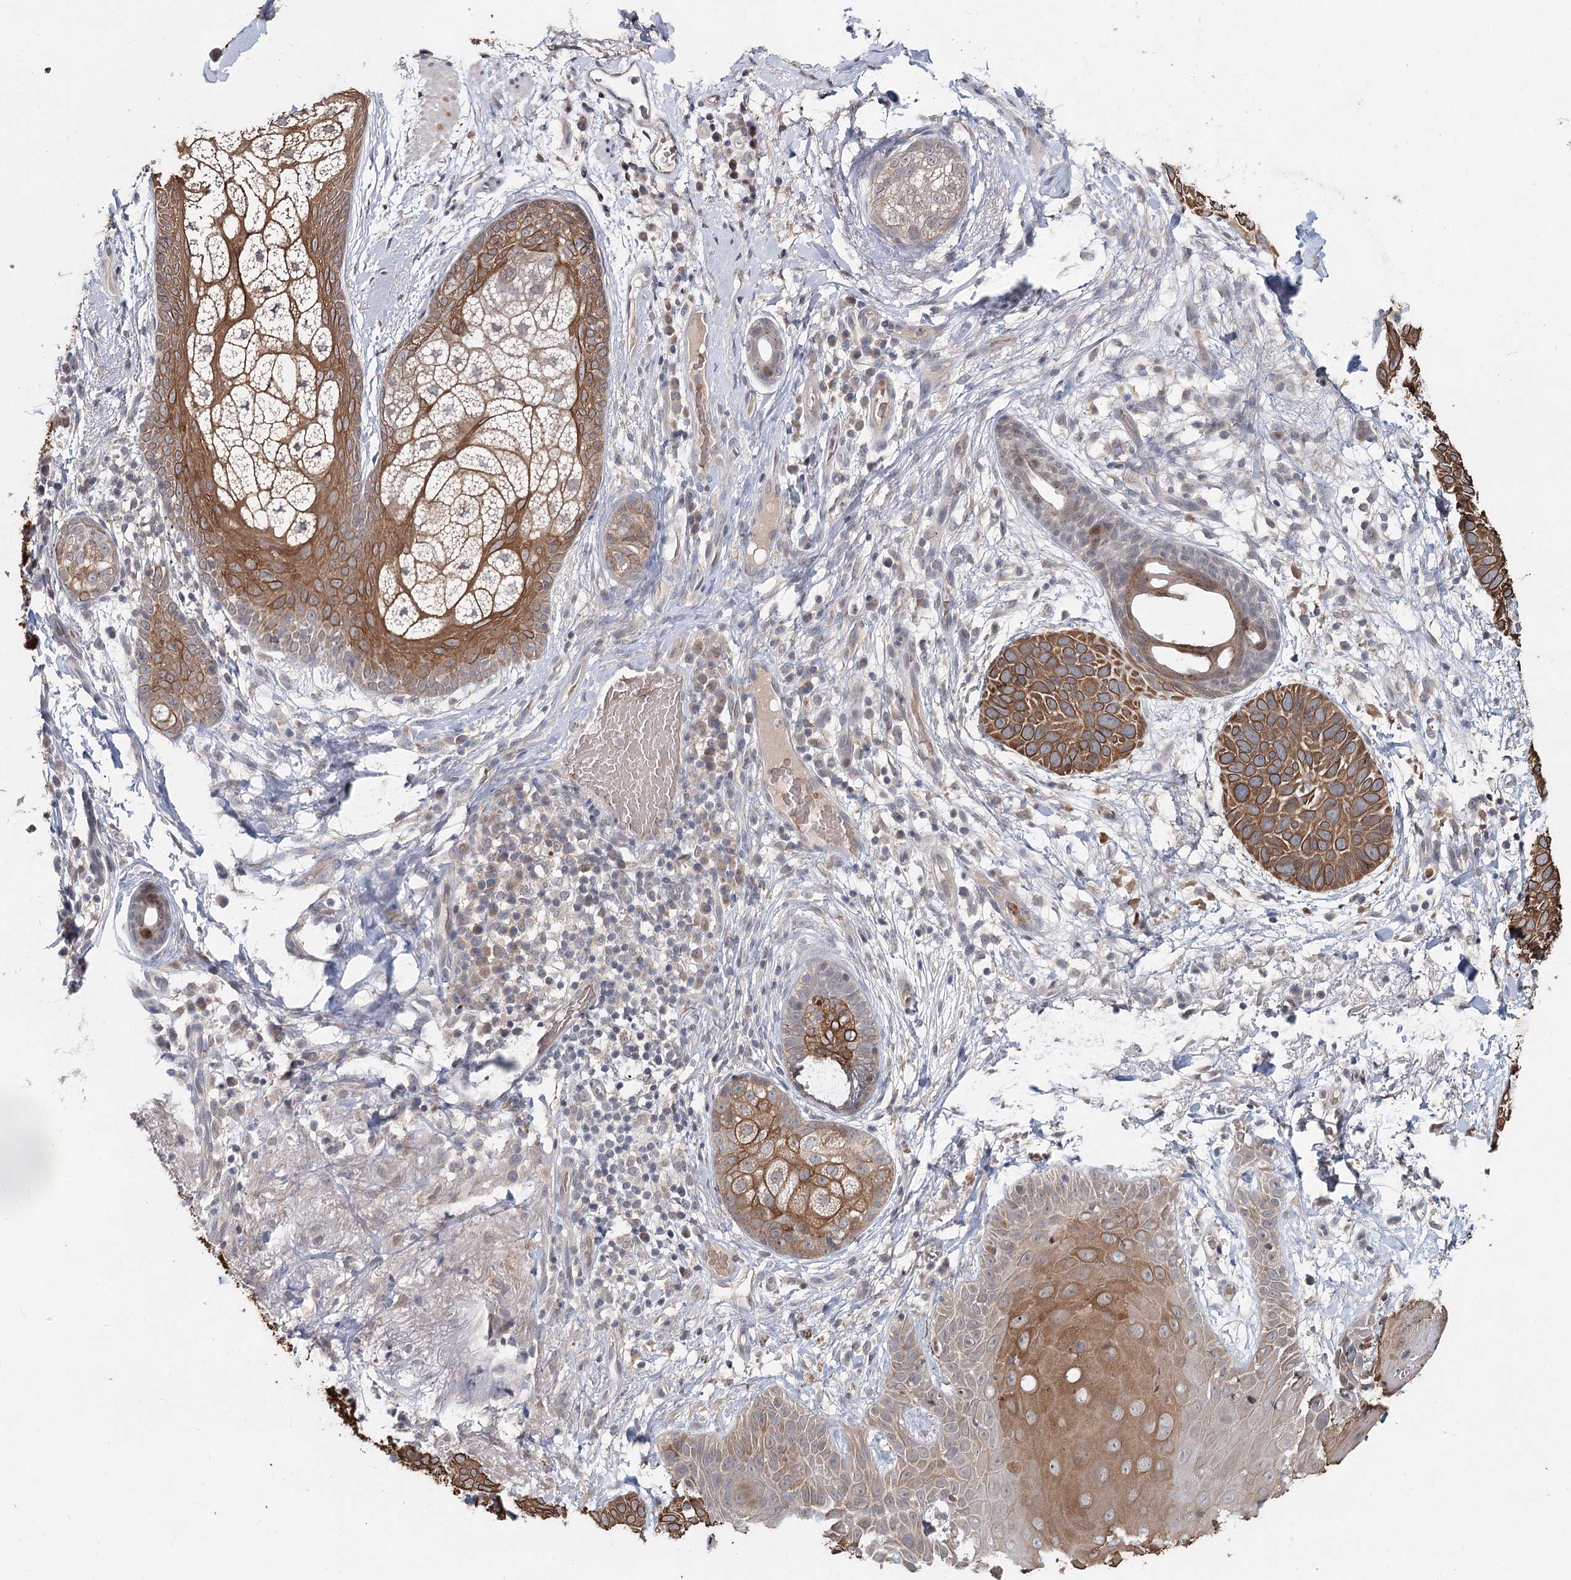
{"staining": {"intensity": "moderate", "quantity": ">75%", "location": "cytoplasmic/membranous"}, "tissue": "skin cancer", "cell_type": "Tumor cells", "image_type": "cancer", "snomed": [{"axis": "morphology", "description": "Basal cell carcinoma"}, {"axis": "topography", "description": "Skin"}], "caption": "Skin cancer (basal cell carcinoma) stained with a brown dye displays moderate cytoplasmic/membranous positive staining in about >75% of tumor cells.", "gene": "FBXO7", "patient": {"sex": "male", "age": 85}}